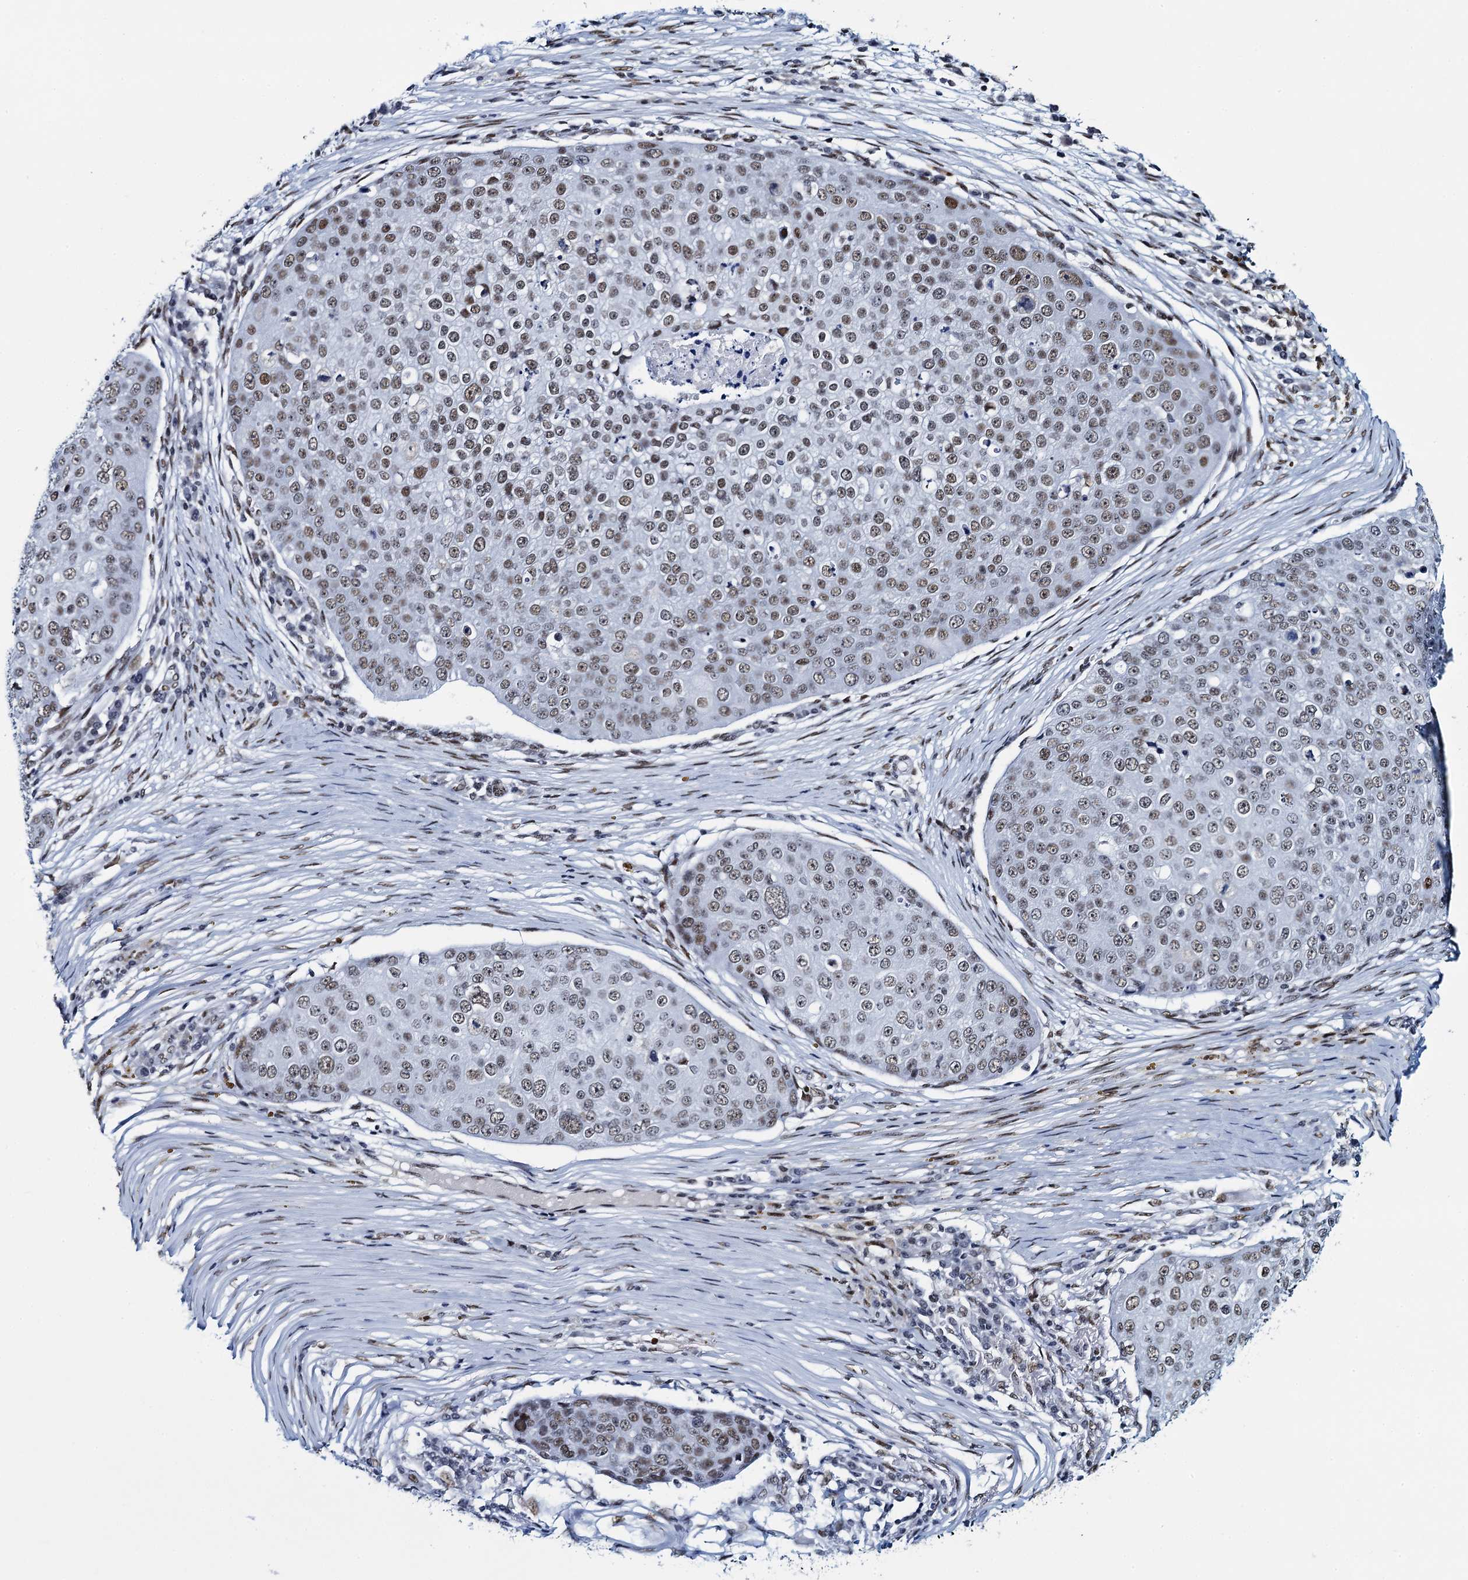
{"staining": {"intensity": "weak", "quantity": ">75%", "location": "nuclear"}, "tissue": "skin cancer", "cell_type": "Tumor cells", "image_type": "cancer", "snomed": [{"axis": "morphology", "description": "Squamous cell carcinoma, NOS"}, {"axis": "topography", "description": "Skin"}], "caption": "IHC (DAB) staining of skin cancer (squamous cell carcinoma) shows weak nuclear protein staining in approximately >75% of tumor cells.", "gene": "HNRNPUL2", "patient": {"sex": "male", "age": 71}}